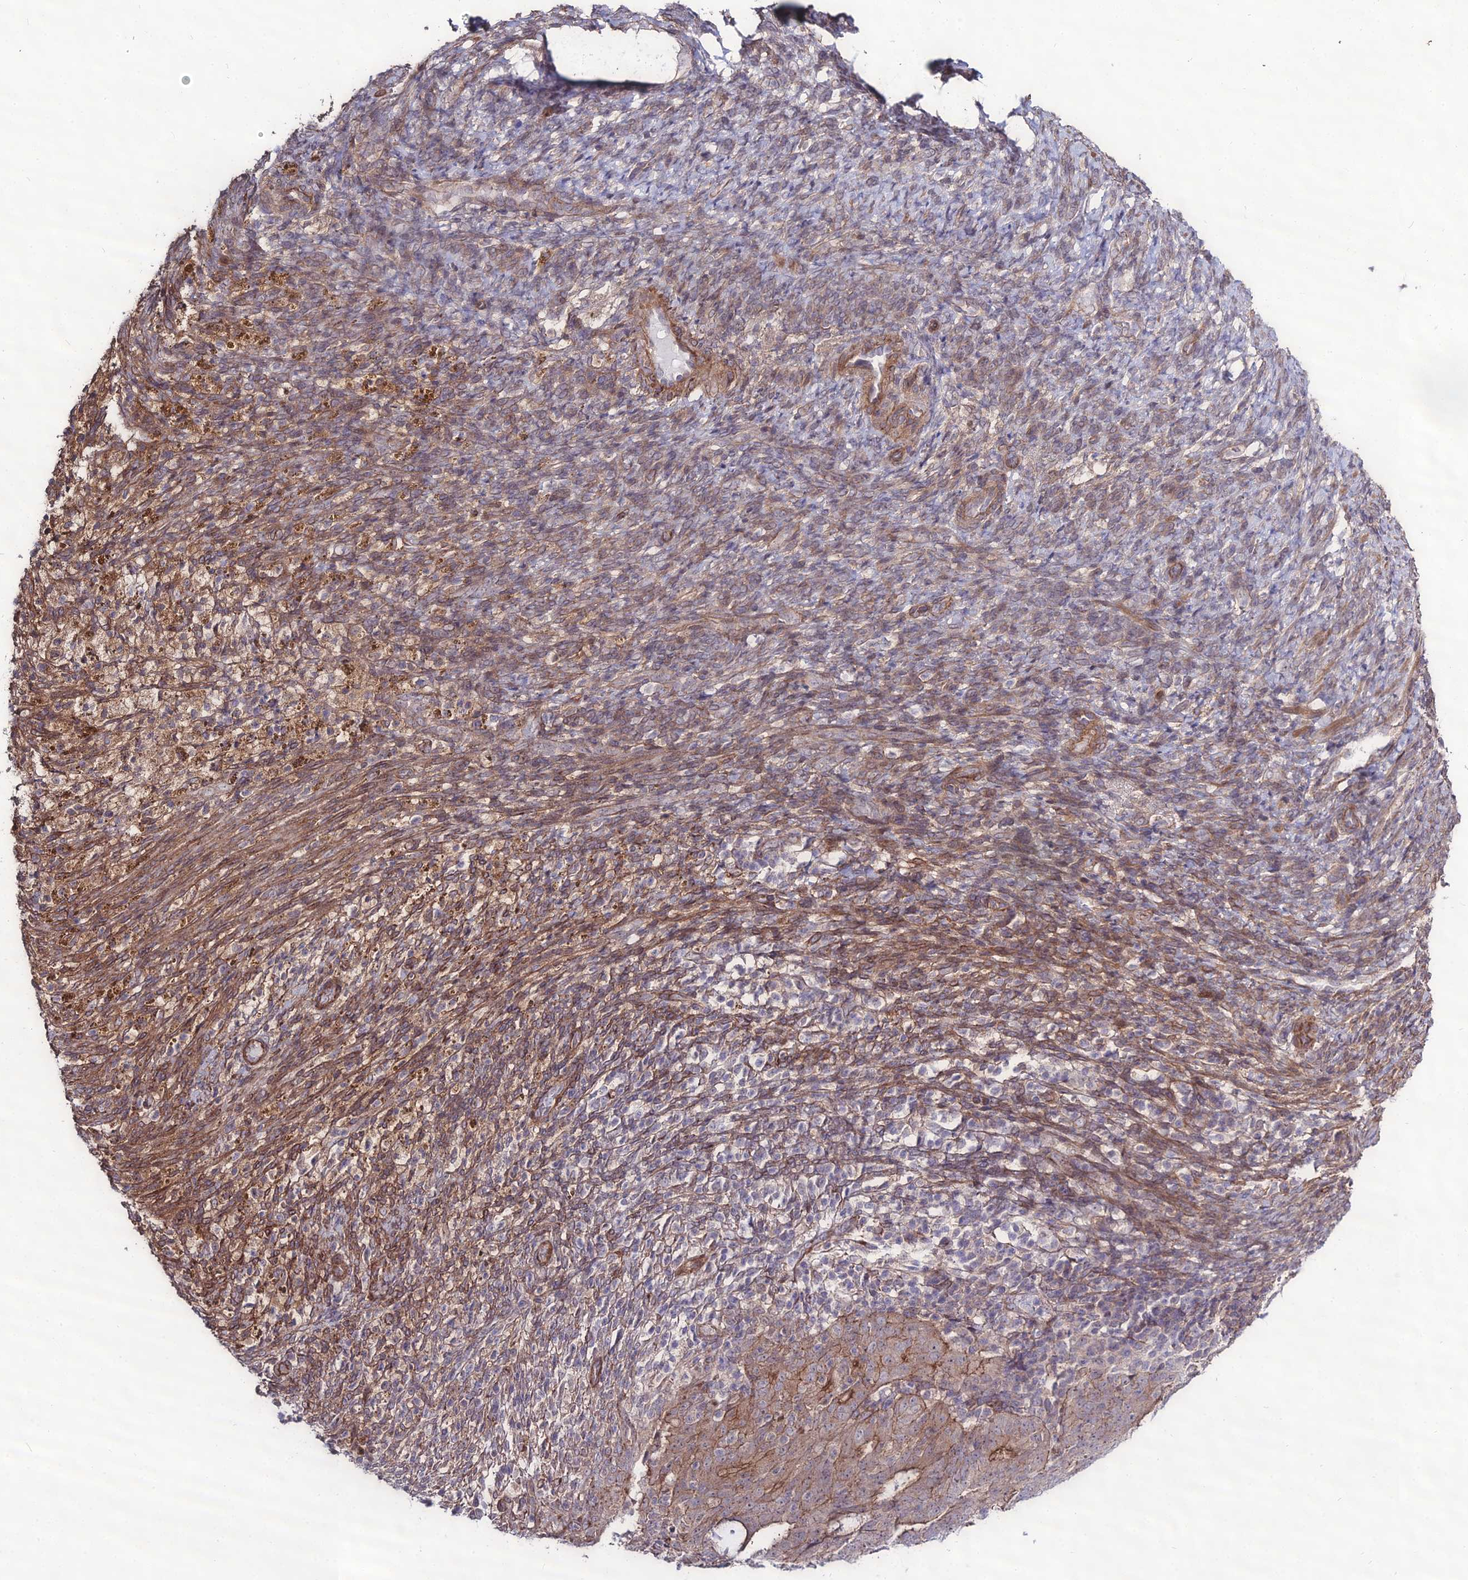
{"staining": {"intensity": "moderate", "quantity": ">75%", "location": "cytoplasmic/membranous"}, "tissue": "endometrial cancer", "cell_type": "Tumor cells", "image_type": "cancer", "snomed": [{"axis": "morphology", "description": "Adenocarcinoma, NOS"}, {"axis": "topography", "description": "Endometrium"}], "caption": "A medium amount of moderate cytoplasmic/membranous staining is identified in approximately >75% of tumor cells in endometrial adenocarcinoma tissue. The staining was performed using DAB (3,3'-diaminobenzidine) to visualize the protein expression in brown, while the nuclei were stained in blue with hematoxylin (Magnification: 20x).", "gene": "TSPYL2", "patient": {"sex": "female", "age": 70}}